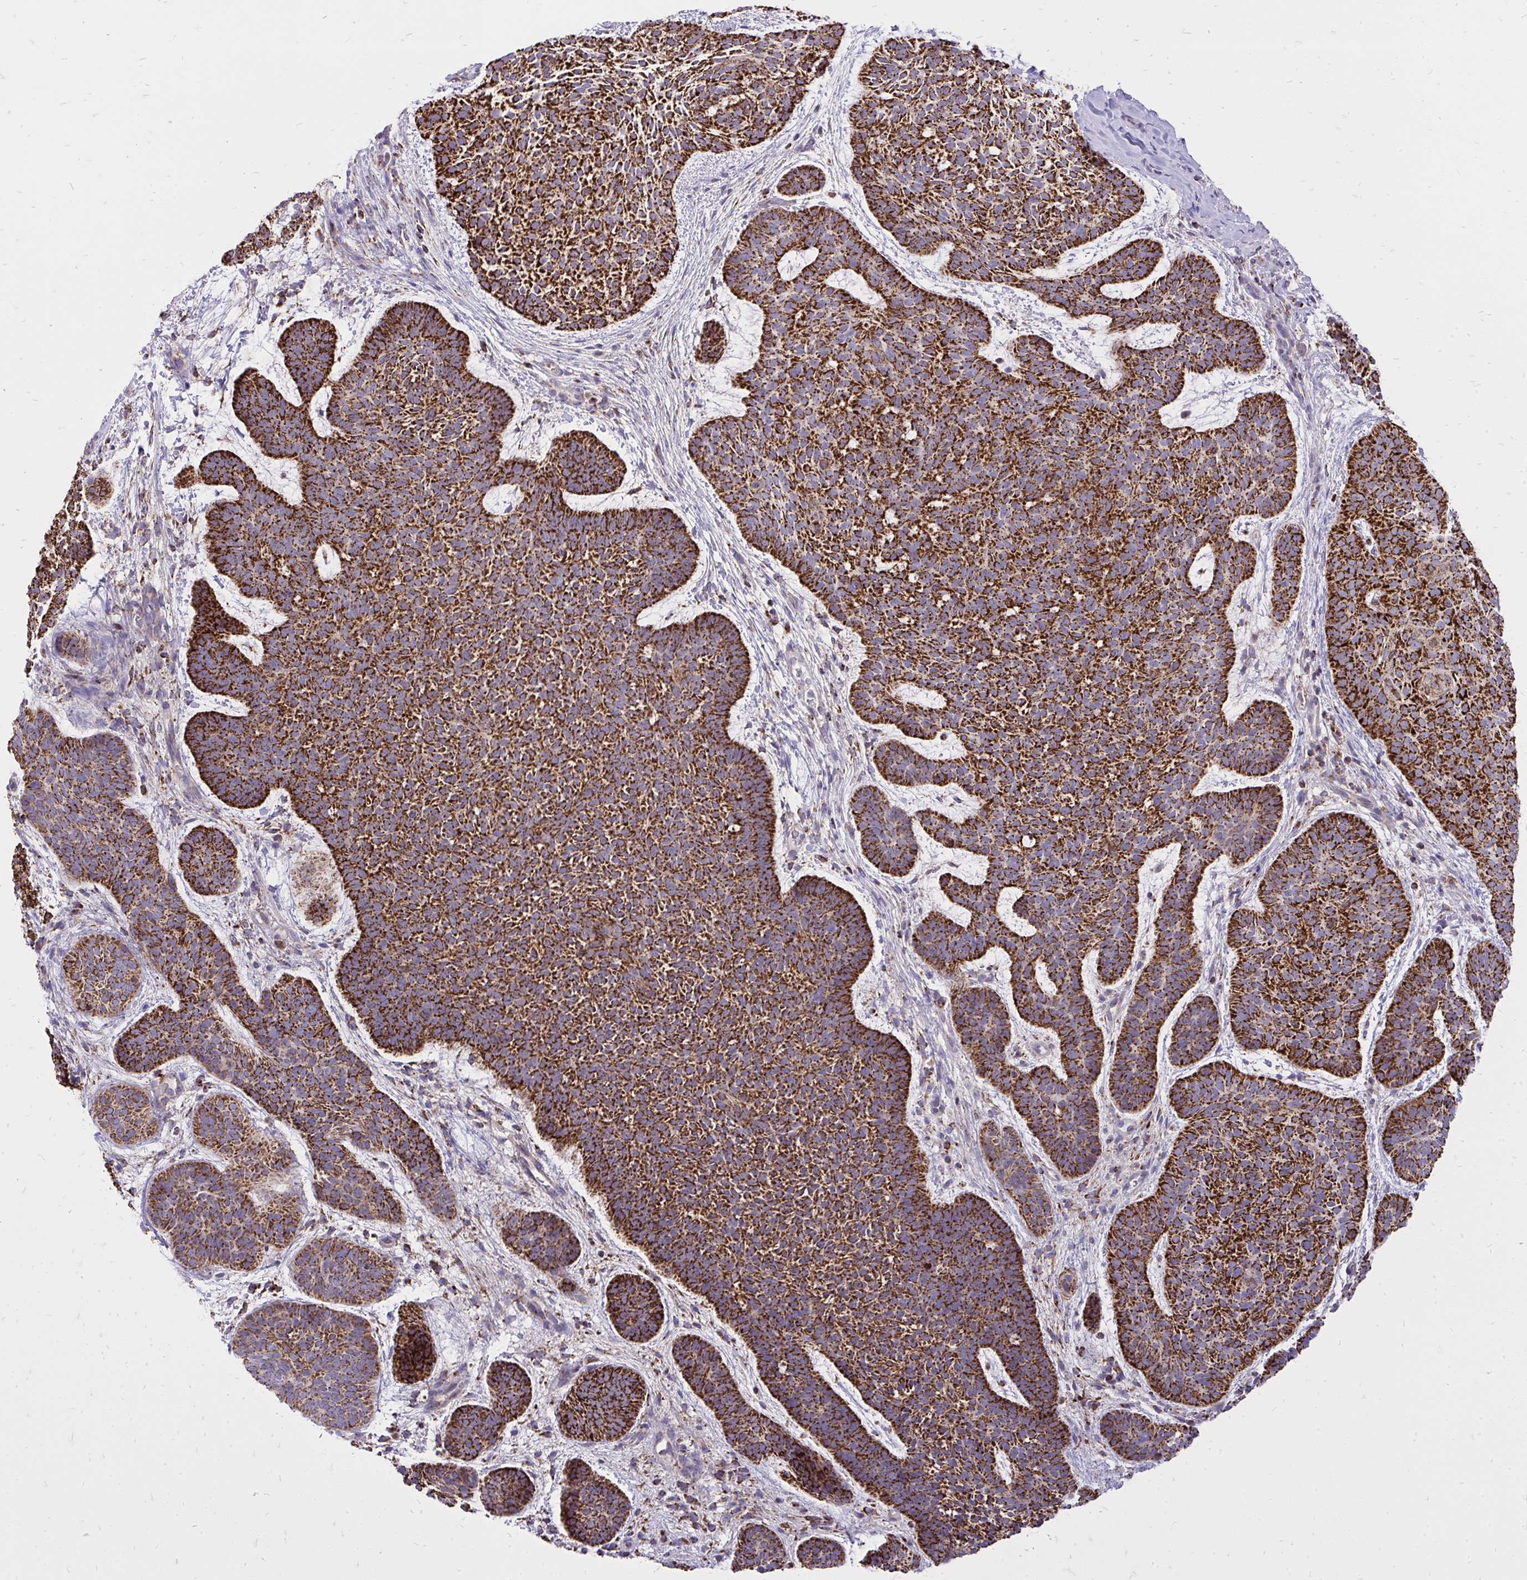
{"staining": {"intensity": "strong", "quantity": ">75%", "location": "cytoplasmic/membranous"}, "tissue": "skin cancer", "cell_type": "Tumor cells", "image_type": "cancer", "snomed": [{"axis": "morphology", "description": "Basal cell carcinoma"}, {"axis": "topography", "description": "Skin"}, {"axis": "topography", "description": "Skin of face"}], "caption": "This histopathology image demonstrates immunohistochemistry (IHC) staining of human skin basal cell carcinoma, with high strong cytoplasmic/membranous positivity in approximately >75% of tumor cells.", "gene": "SPTBN2", "patient": {"sex": "male", "age": 73}}